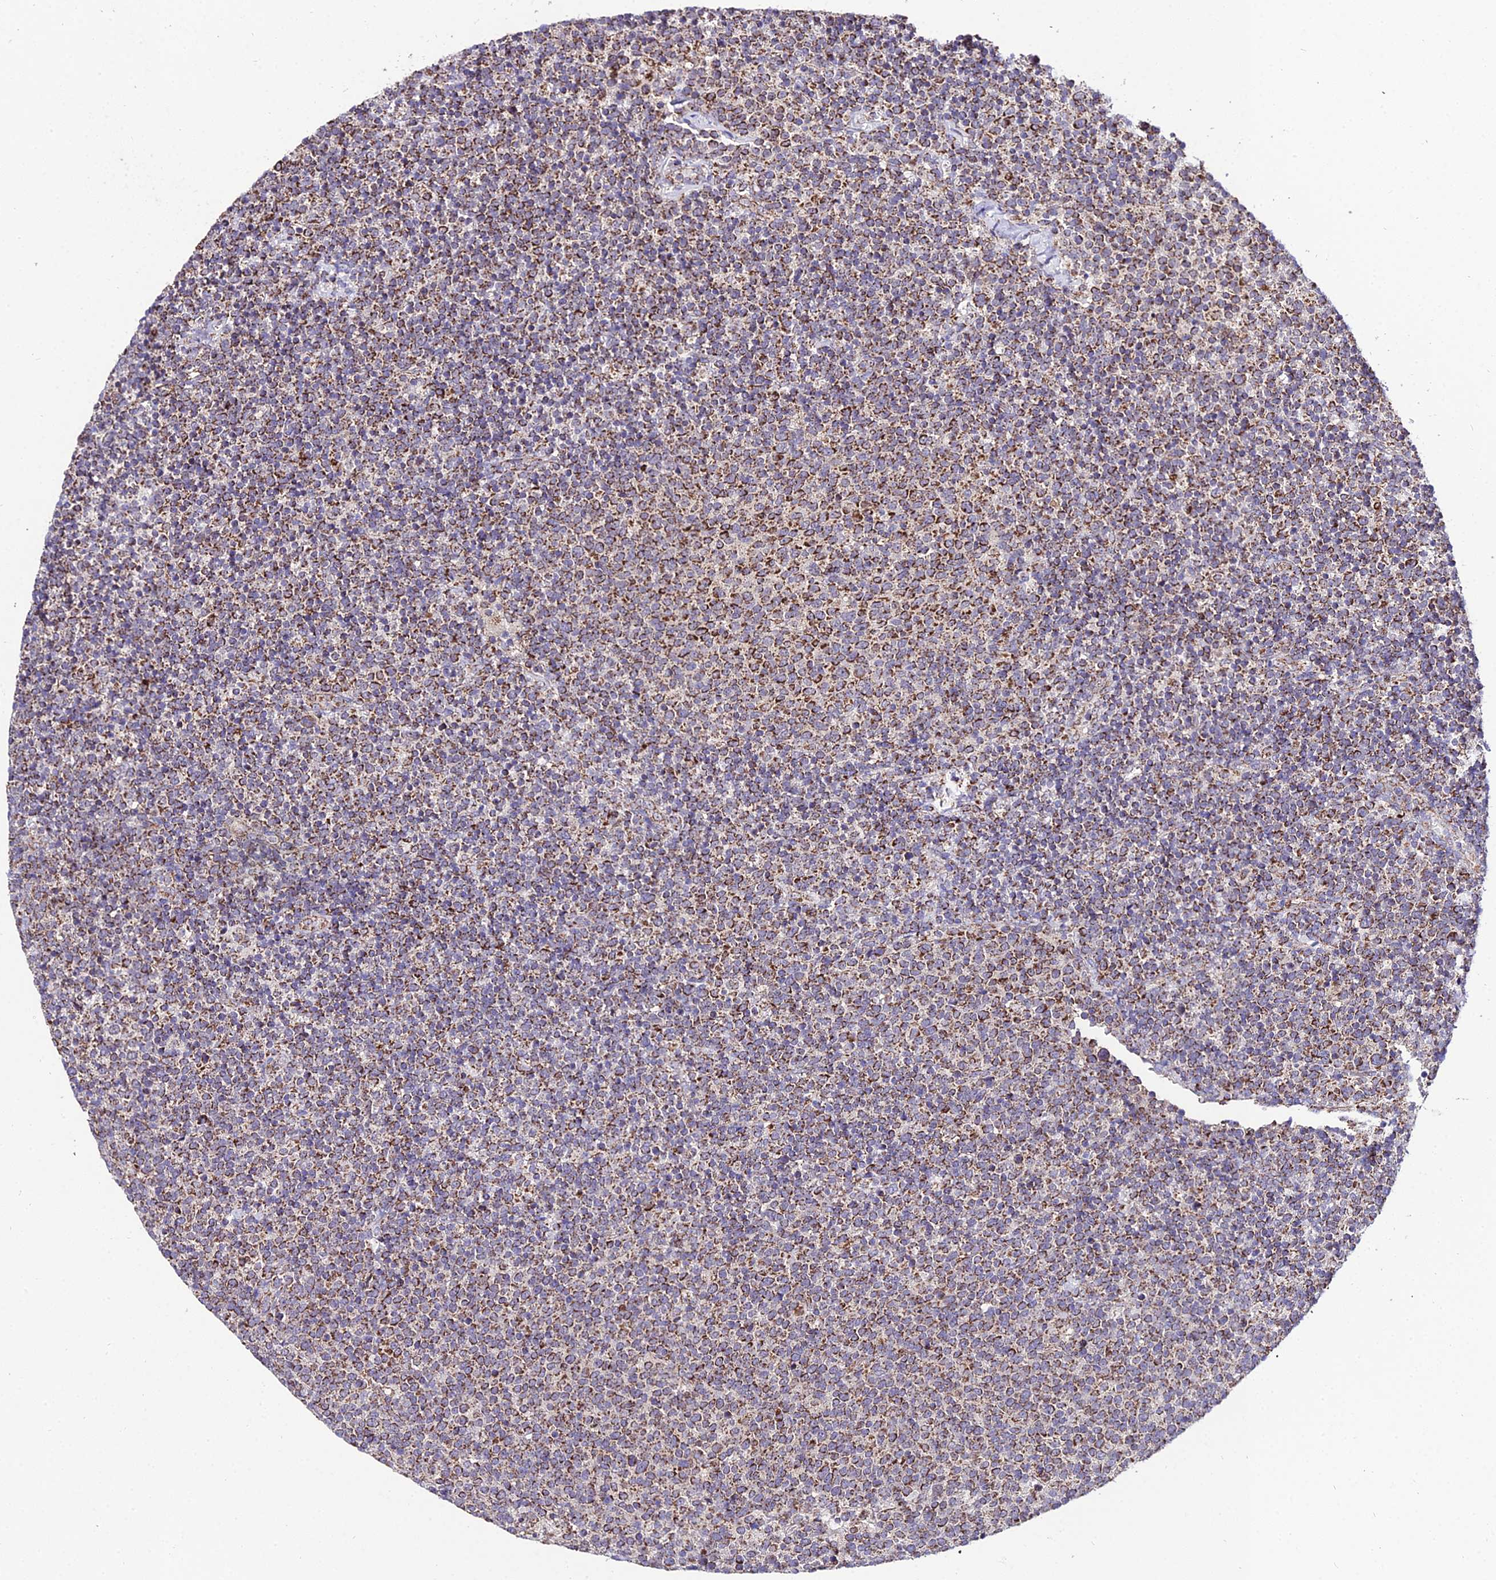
{"staining": {"intensity": "strong", "quantity": "25%-75%", "location": "cytoplasmic/membranous"}, "tissue": "lymphoma", "cell_type": "Tumor cells", "image_type": "cancer", "snomed": [{"axis": "morphology", "description": "Malignant lymphoma, non-Hodgkin's type, High grade"}, {"axis": "topography", "description": "Lymph node"}], "caption": "A high-resolution image shows immunohistochemistry (IHC) staining of malignant lymphoma, non-Hodgkin's type (high-grade), which displays strong cytoplasmic/membranous staining in approximately 25%-75% of tumor cells.", "gene": "PSMD2", "patient": {"sex": "male", "age": 61}}